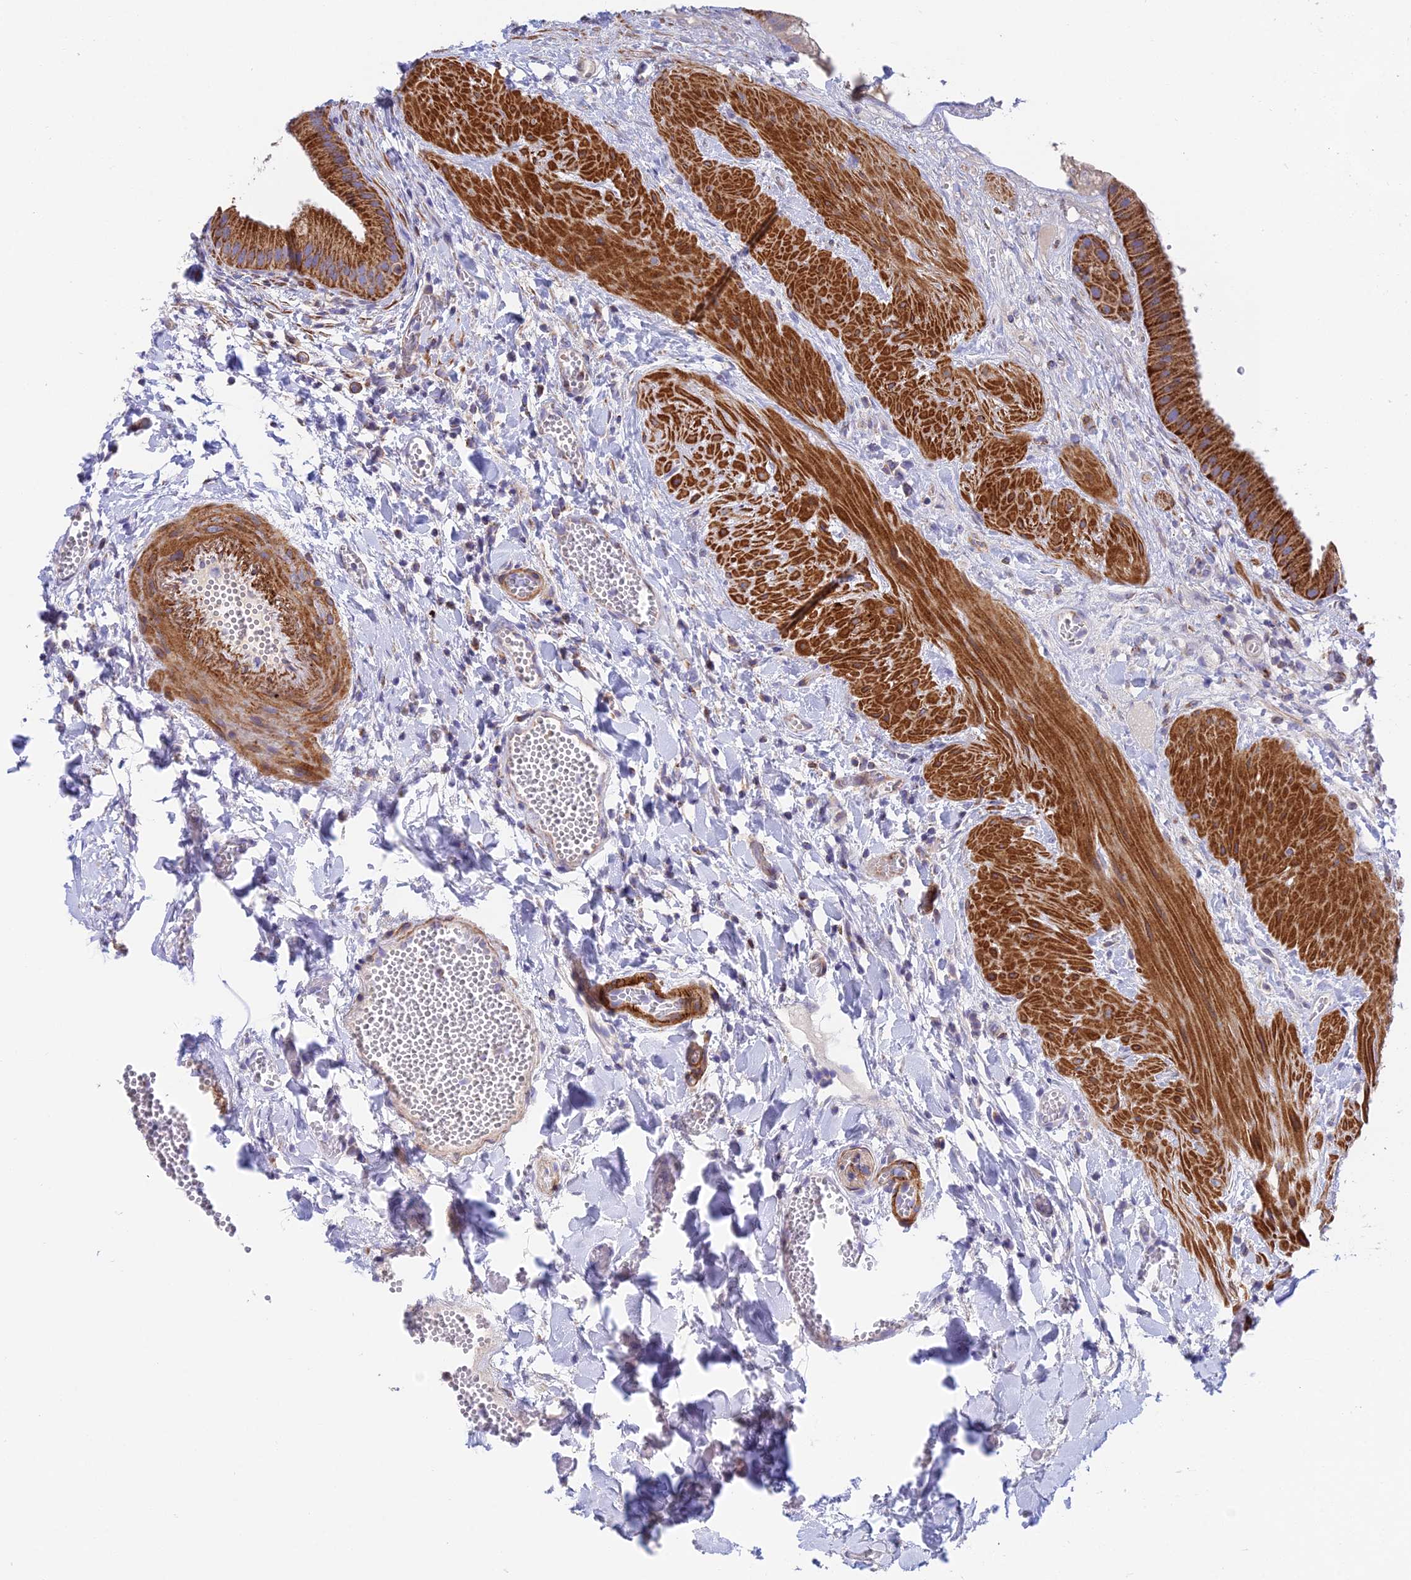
{"staining": {"intensity": "strong", "quantity": ">75%", "location": "cytoplasmic/membranous"}, "tissue": "gallbladder", "cell_type": "Glandular cells", "image_type": "normal", "snomed": [{"axis": "morphology", "description": "Normal tissue, NOS"}, {"axis": "topography", "description": "Gallbladder"}], "caption": "About >75% of glandular cells in unremarkable human gallbladder show strong cytoplasmic/membranous protein staining as visualized by brown immunohistochemical staining.", "gene": "CSPG4", "patient": {"sex": "male", "age": 55}}